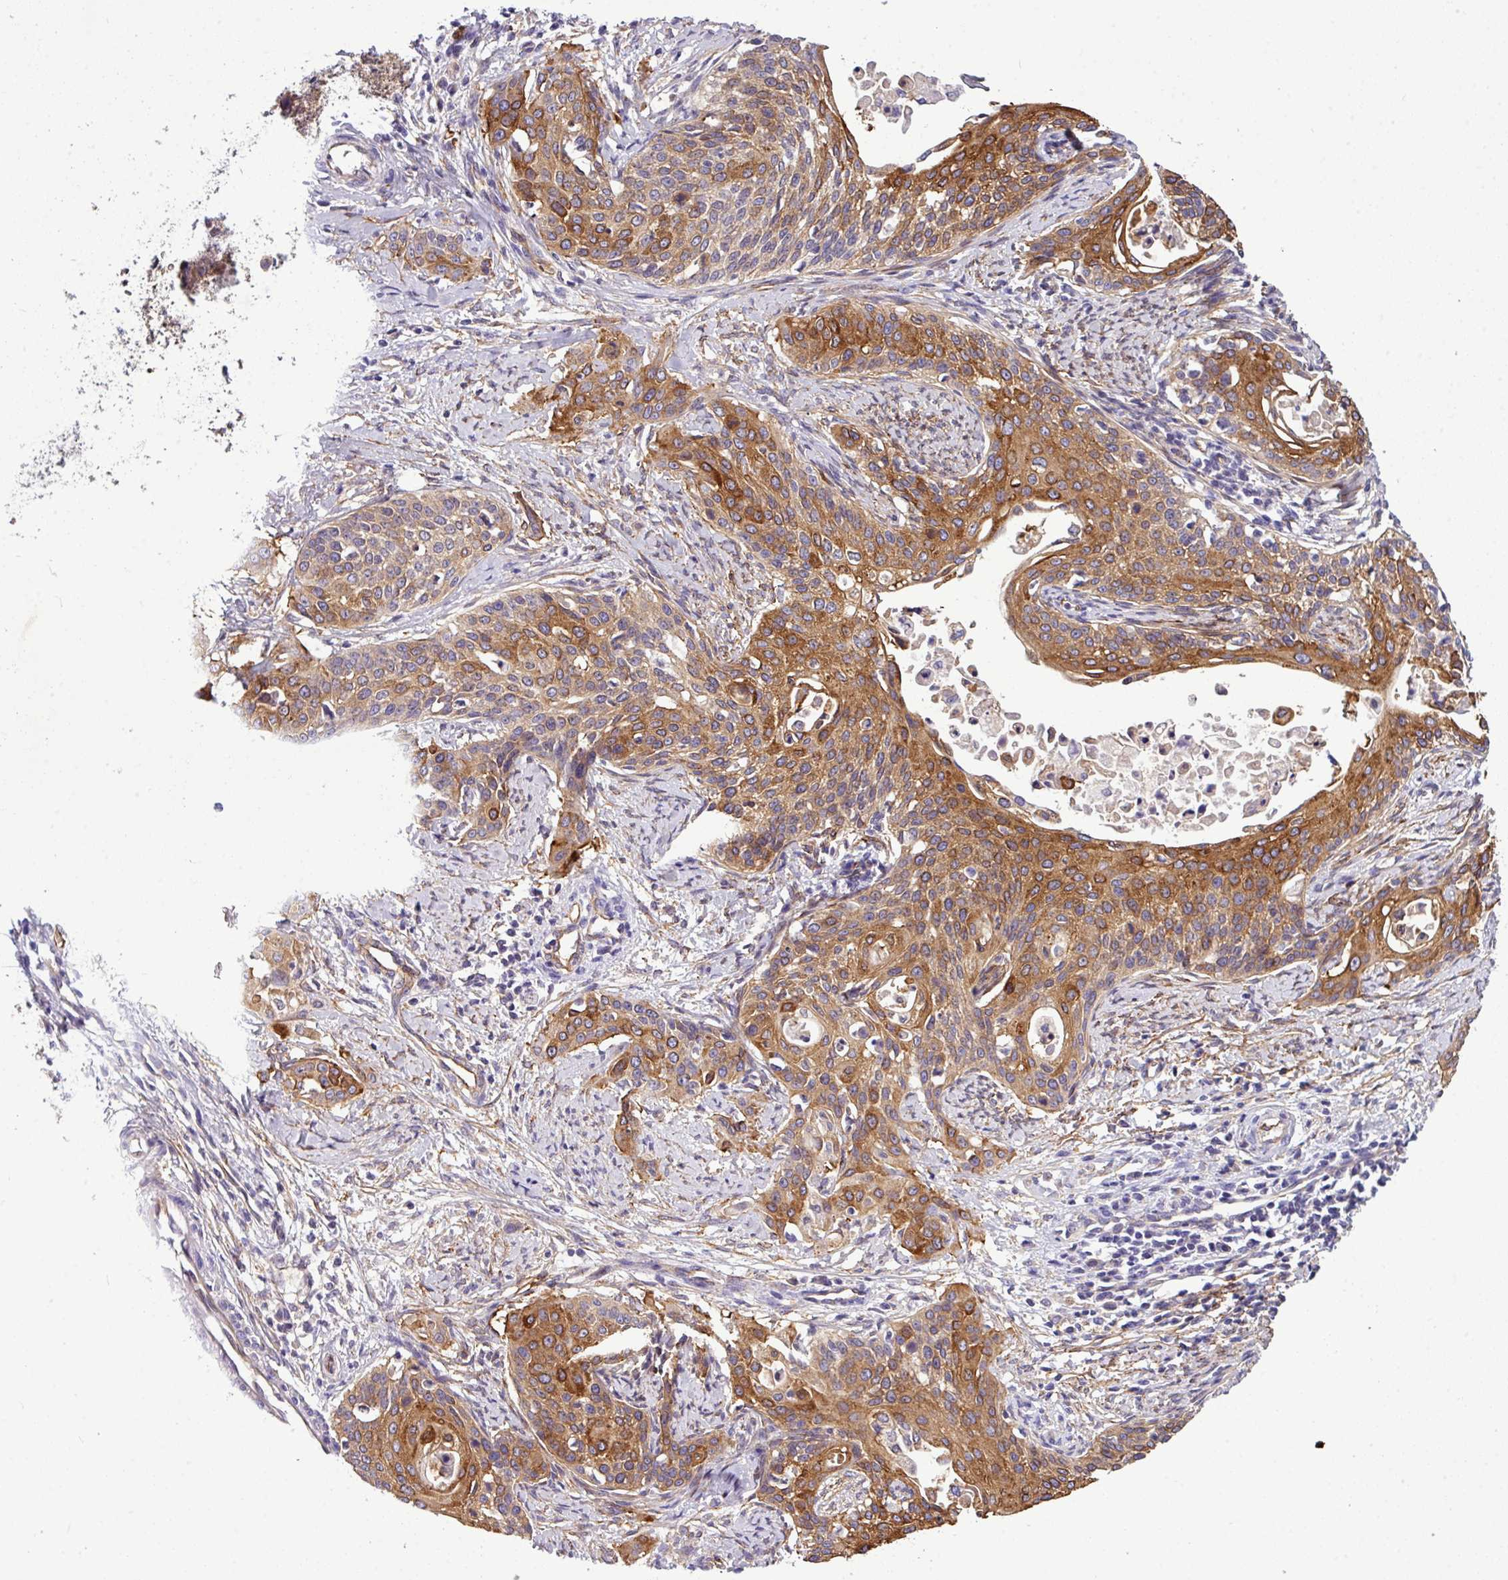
{"staining": {"intensity": "moderate", "quantity": ">75%", "location": "cytoplasmic/membranous"}, "tissue": "cervical cancer", "cell_type": "Tumor cells", "image_type": "cancer", "snomed": [{"axis": "morphology", "description": "Squamous cell carcinoma, NOS"}, {"axis": "topography", "description": "Cervix"}], "caption": "A high-resolution photomicrograph shows immunohistochemistry staining of cervical cancer (squamous cell carcinoma), which exhibits moderate cytoplasmic/membranous staining in about >75% of tumor cells.", "gene": "PARD6A", "patient": {"sex": "female", "age": 44}}